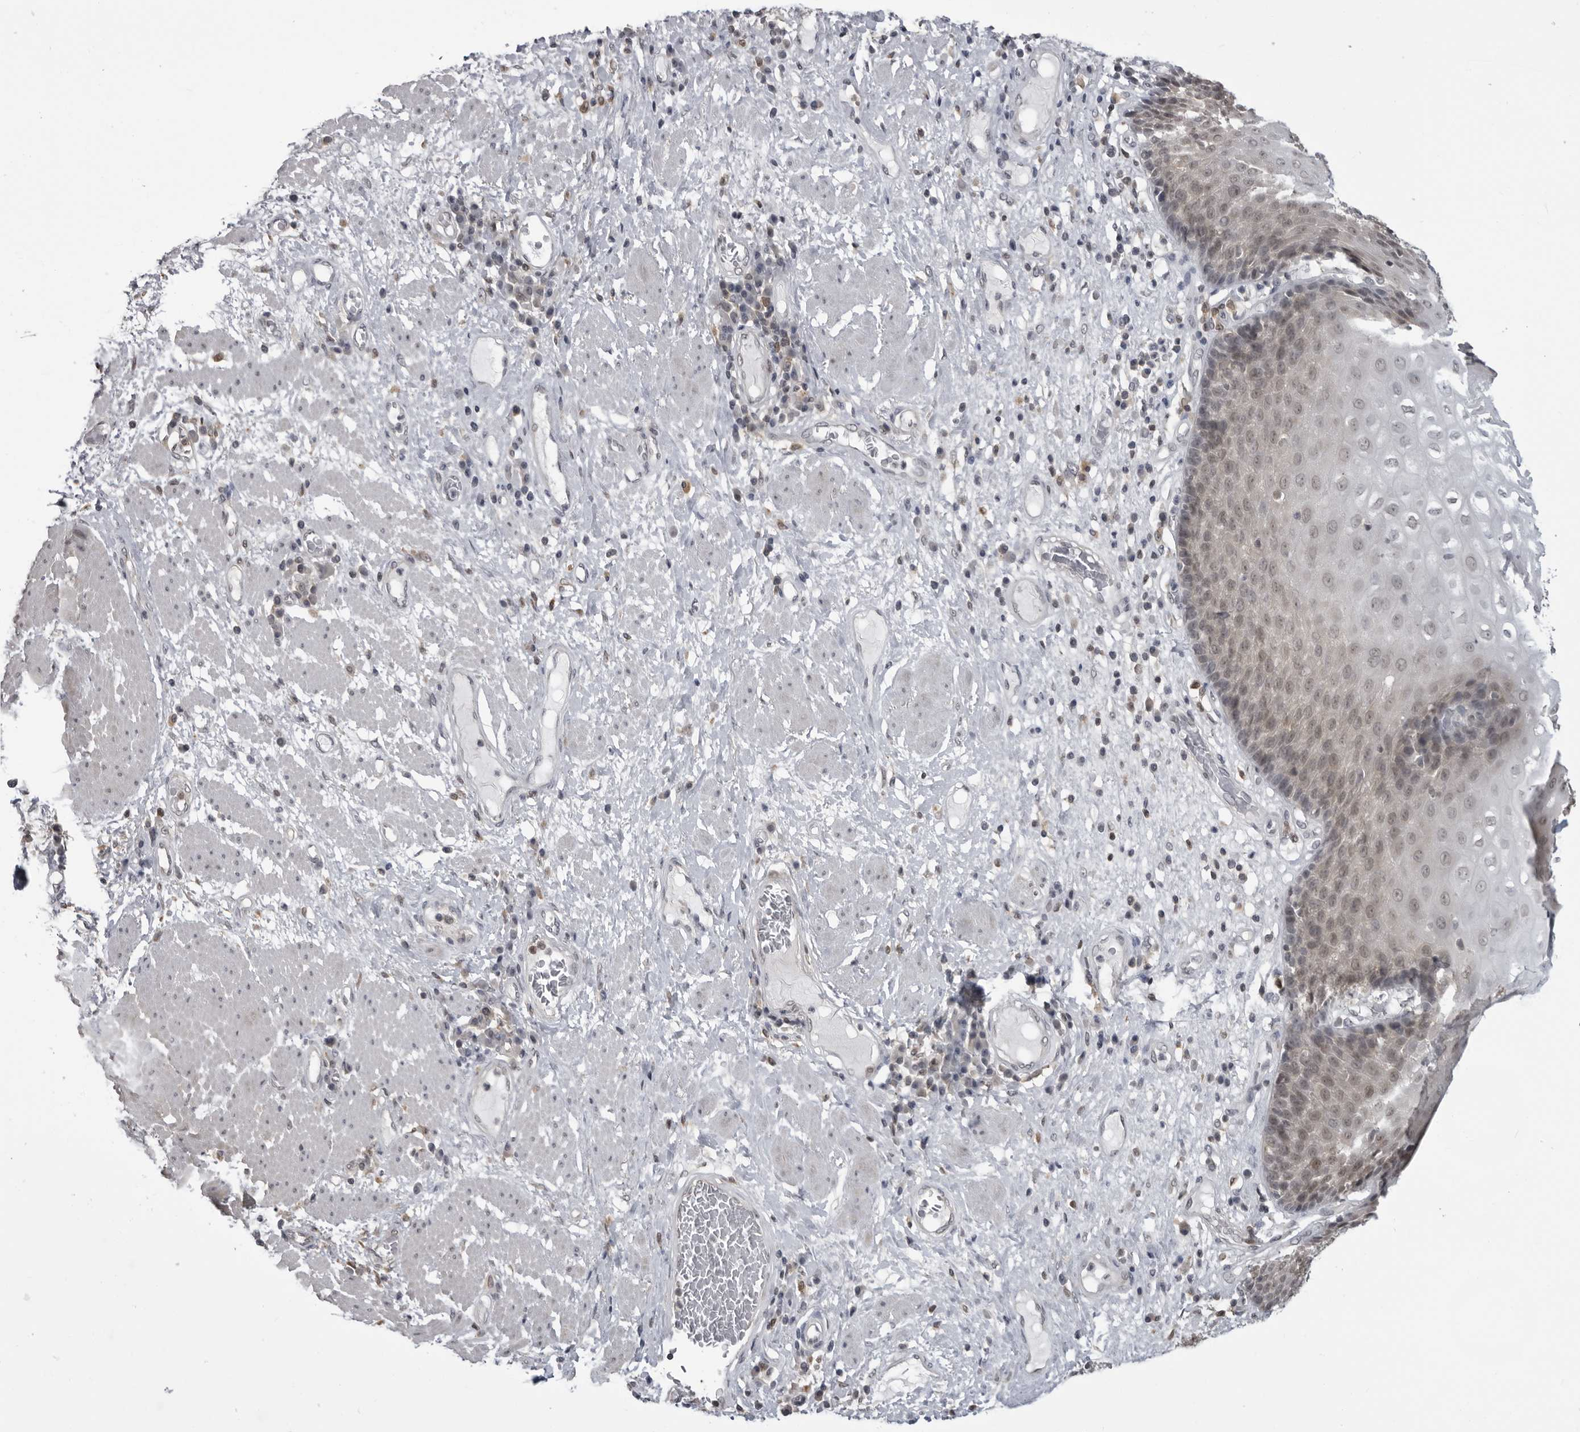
{"staining": {"intensity": "moderate", "quantity": ">75%", "location": "cytoplasmic/membranous,nuclear"}, "tissue": "esophagus", "cell_type": "Squamous epithelial cells", "image_type": "normal", "snomed": [{"axis": "morphology", "description": "Normal tissue, NOS"}, {"axis": "morphology", "description": "Adenocarcinoma, NOS"}, {"axis": "topography", "description": "Esophagus"}], "caption": "High-power microscopy captured an immunohistochemistry (IHC) photomicrograph of unremarkable esophagus, revealing moderate cytoplasmic/membranous,nuclear staining in approximately >75% of squamous epithelial cells.", "gene": "PDCL3", "patient": {"sex": "male", "age": 62}}